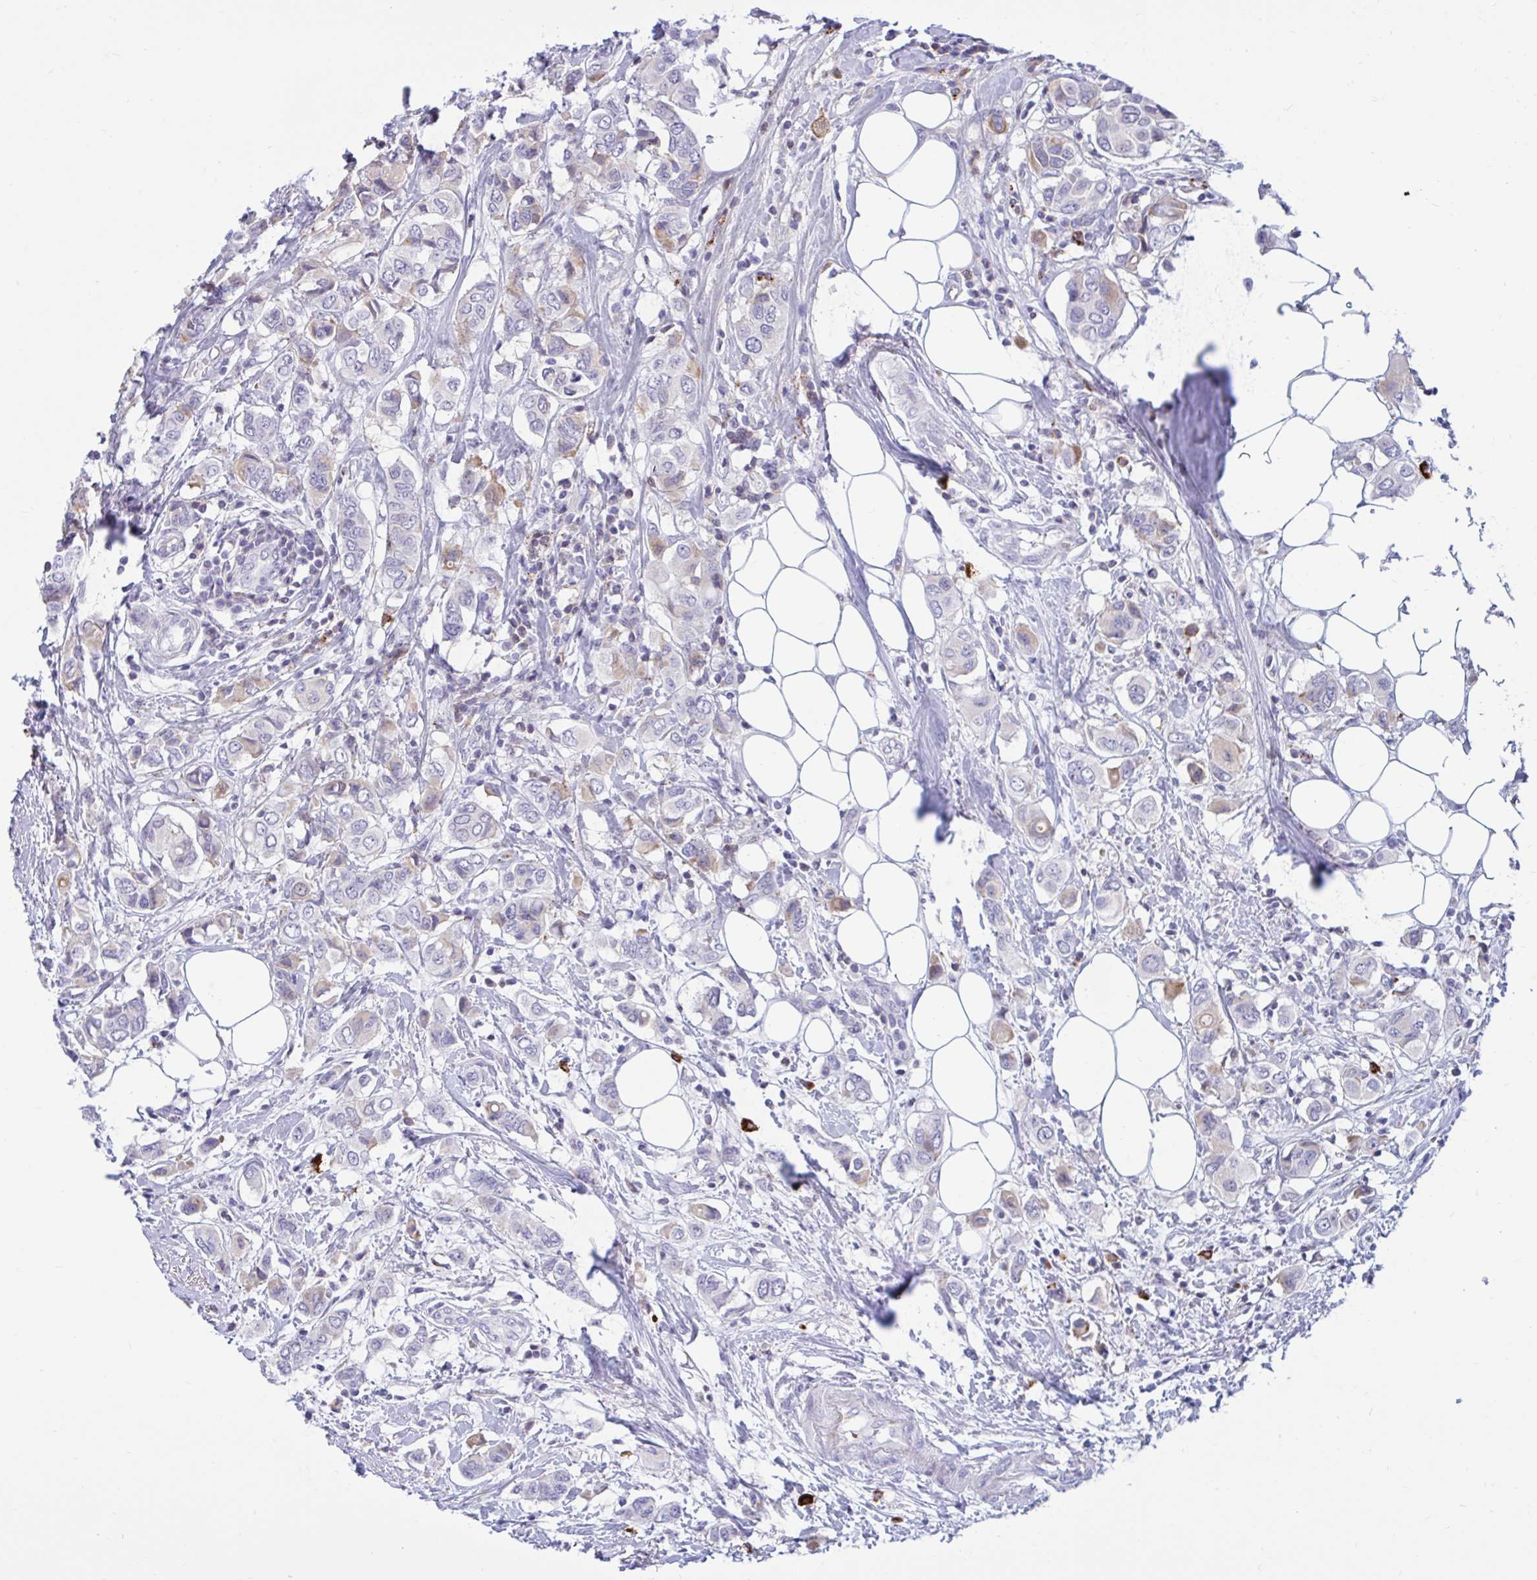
{"staining": {"intensity": "weak", "quantity": "<25%", "location": "cytoplasmic/membranous"}, "tissue": "breast cancer", "cell_type": "Tumor cells", "image_type": "cancer", "snomed": [{"axis": "morphology", "description": "Lobular carcinoma"}, {"axis": "topography", "description": "Breast"}], "caption": "DAB immunohistochemical staining of breast cancer reveals no significant positivity in tumor cells.", "gene": "FAM219B", "patient": {"sex": "female", "age": 51}}